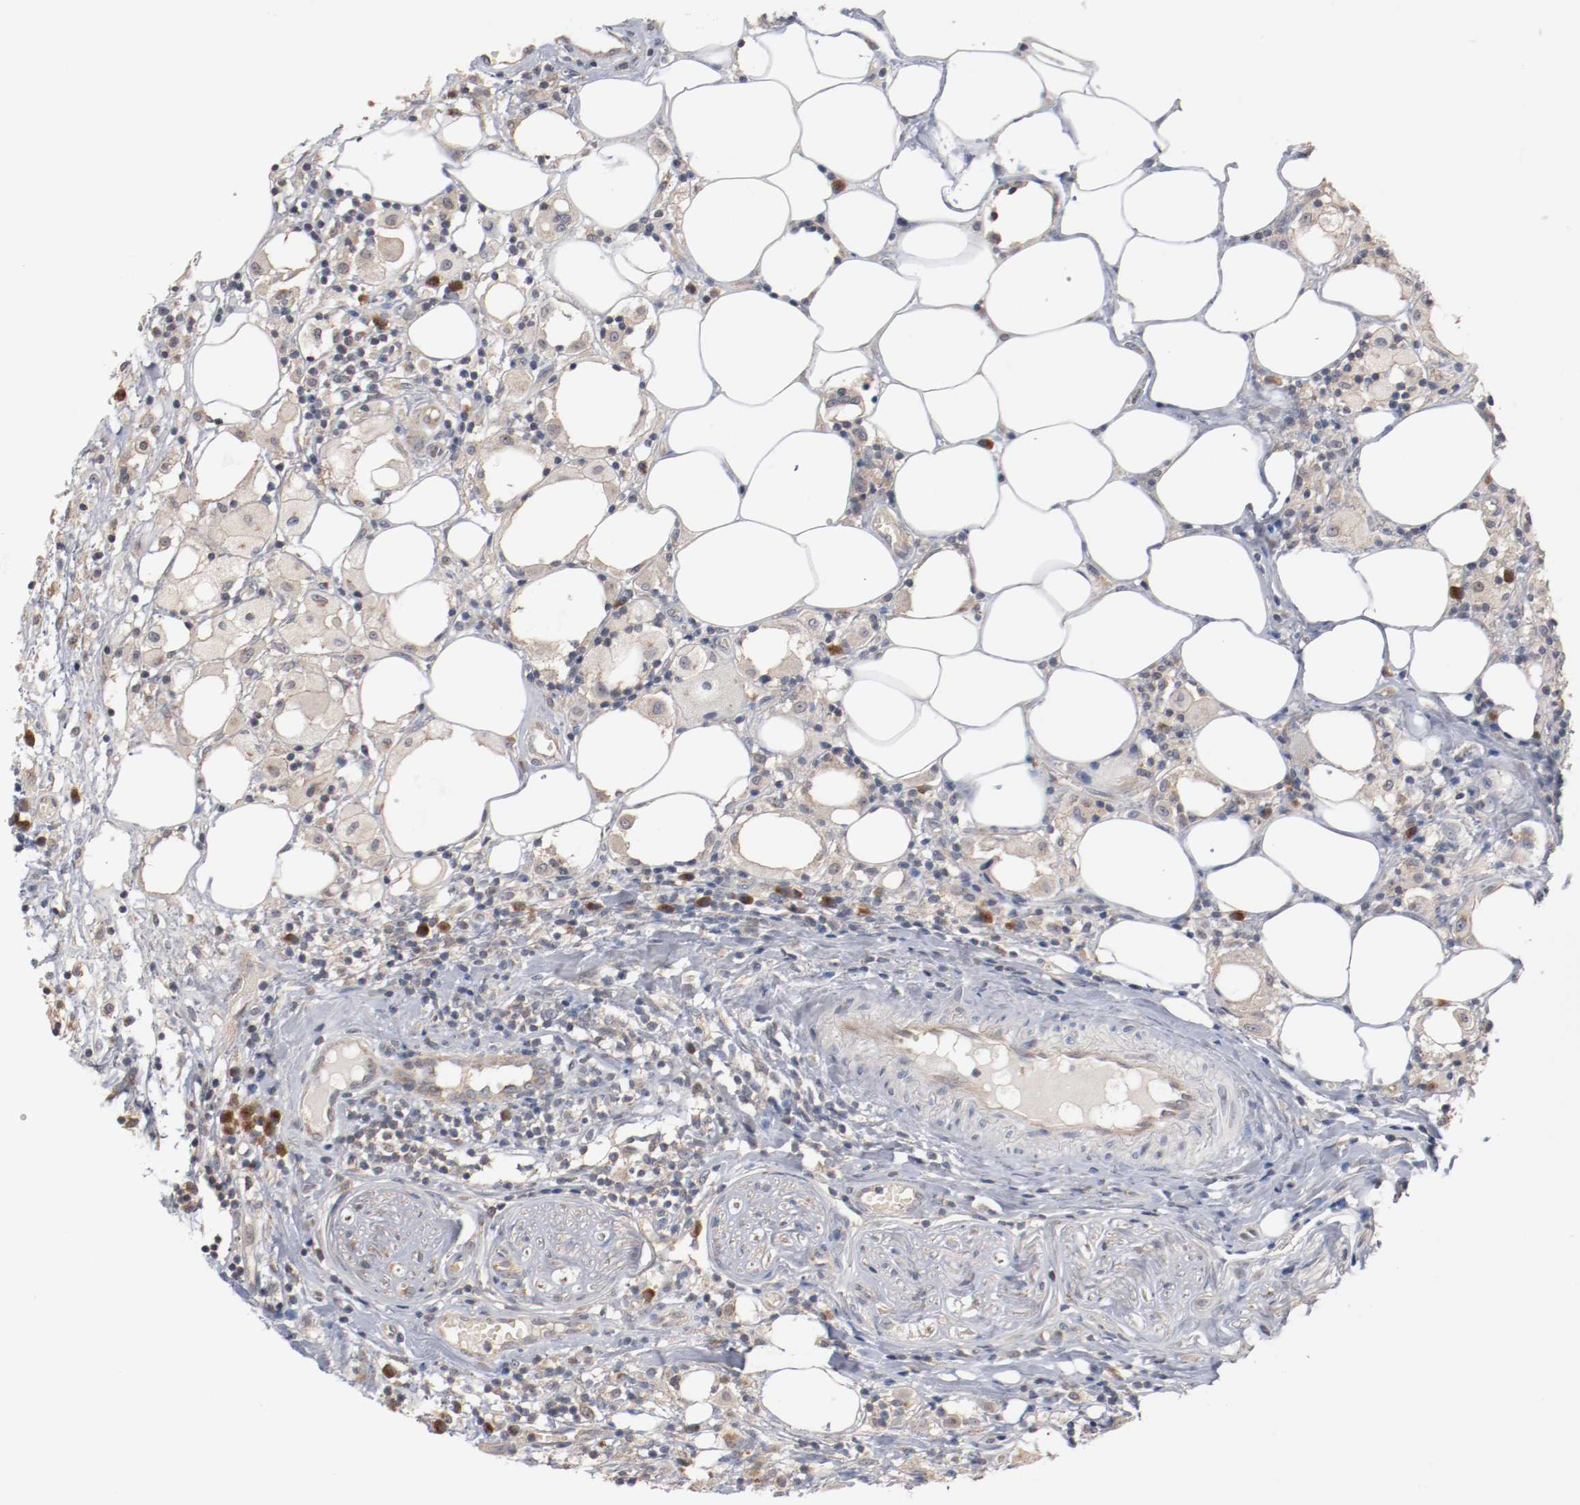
{"staining": {"intensity": "weak", "quantity": ">75%", "location": "cytoplasmic/membranous"}, "tissue": "thyroid cancer", "cell_type": "Tumor cells", "image_type": "cancer", "snomed": [{"axis": "morphology", "description": "Carcinoma, NOS"}, {"axis": "topography", "description": "Thyroid gland"}], "caption": "Protein staining of thyroid carcinoma tissue demonstrates weak cytoplasmic/membranous expression in about >75% of tumor cells. The staining was performed using DAB, with brown indicating positive protein expression. Nuclei are stained blue with hematoxylin.", "gene": "RNASE11", "patient": {"sex": "female", "age": 77}}